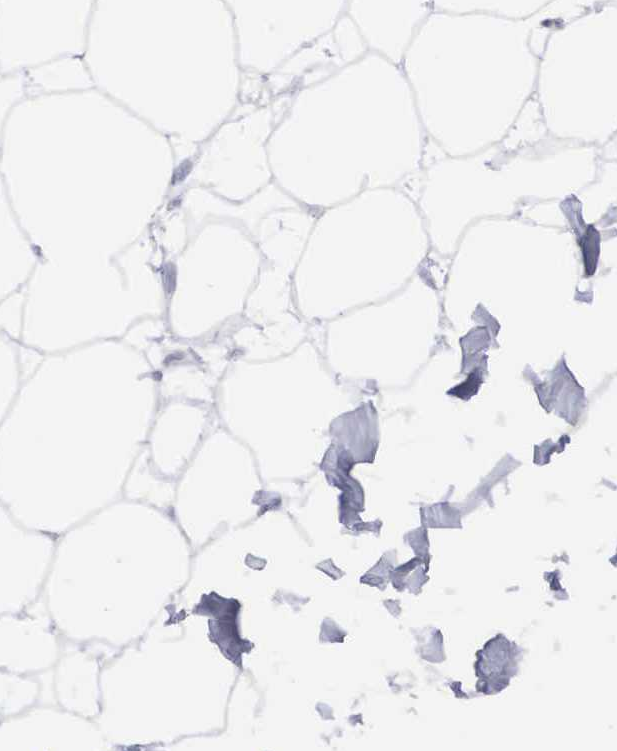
{"staining": {"intensity": "negative", "quantity": "none", "location": "none"}, "tissue": "adipose tissue", "cell_type": "Adipocytes", "image_type": "normal", "snomed": [{"axis": "morphology", "description": "Normal tissue, NOS"}, {"axis": "topography", "description": "Breast"}], "caption": "A histopathology image of human adipose tissue is negative for staining in adipocytes. (Immunohistochemistry (ihc), brightfield microscopy, high magnification).", "gene": "SOX11", "patient": {"sex": "female", "age": 44}}